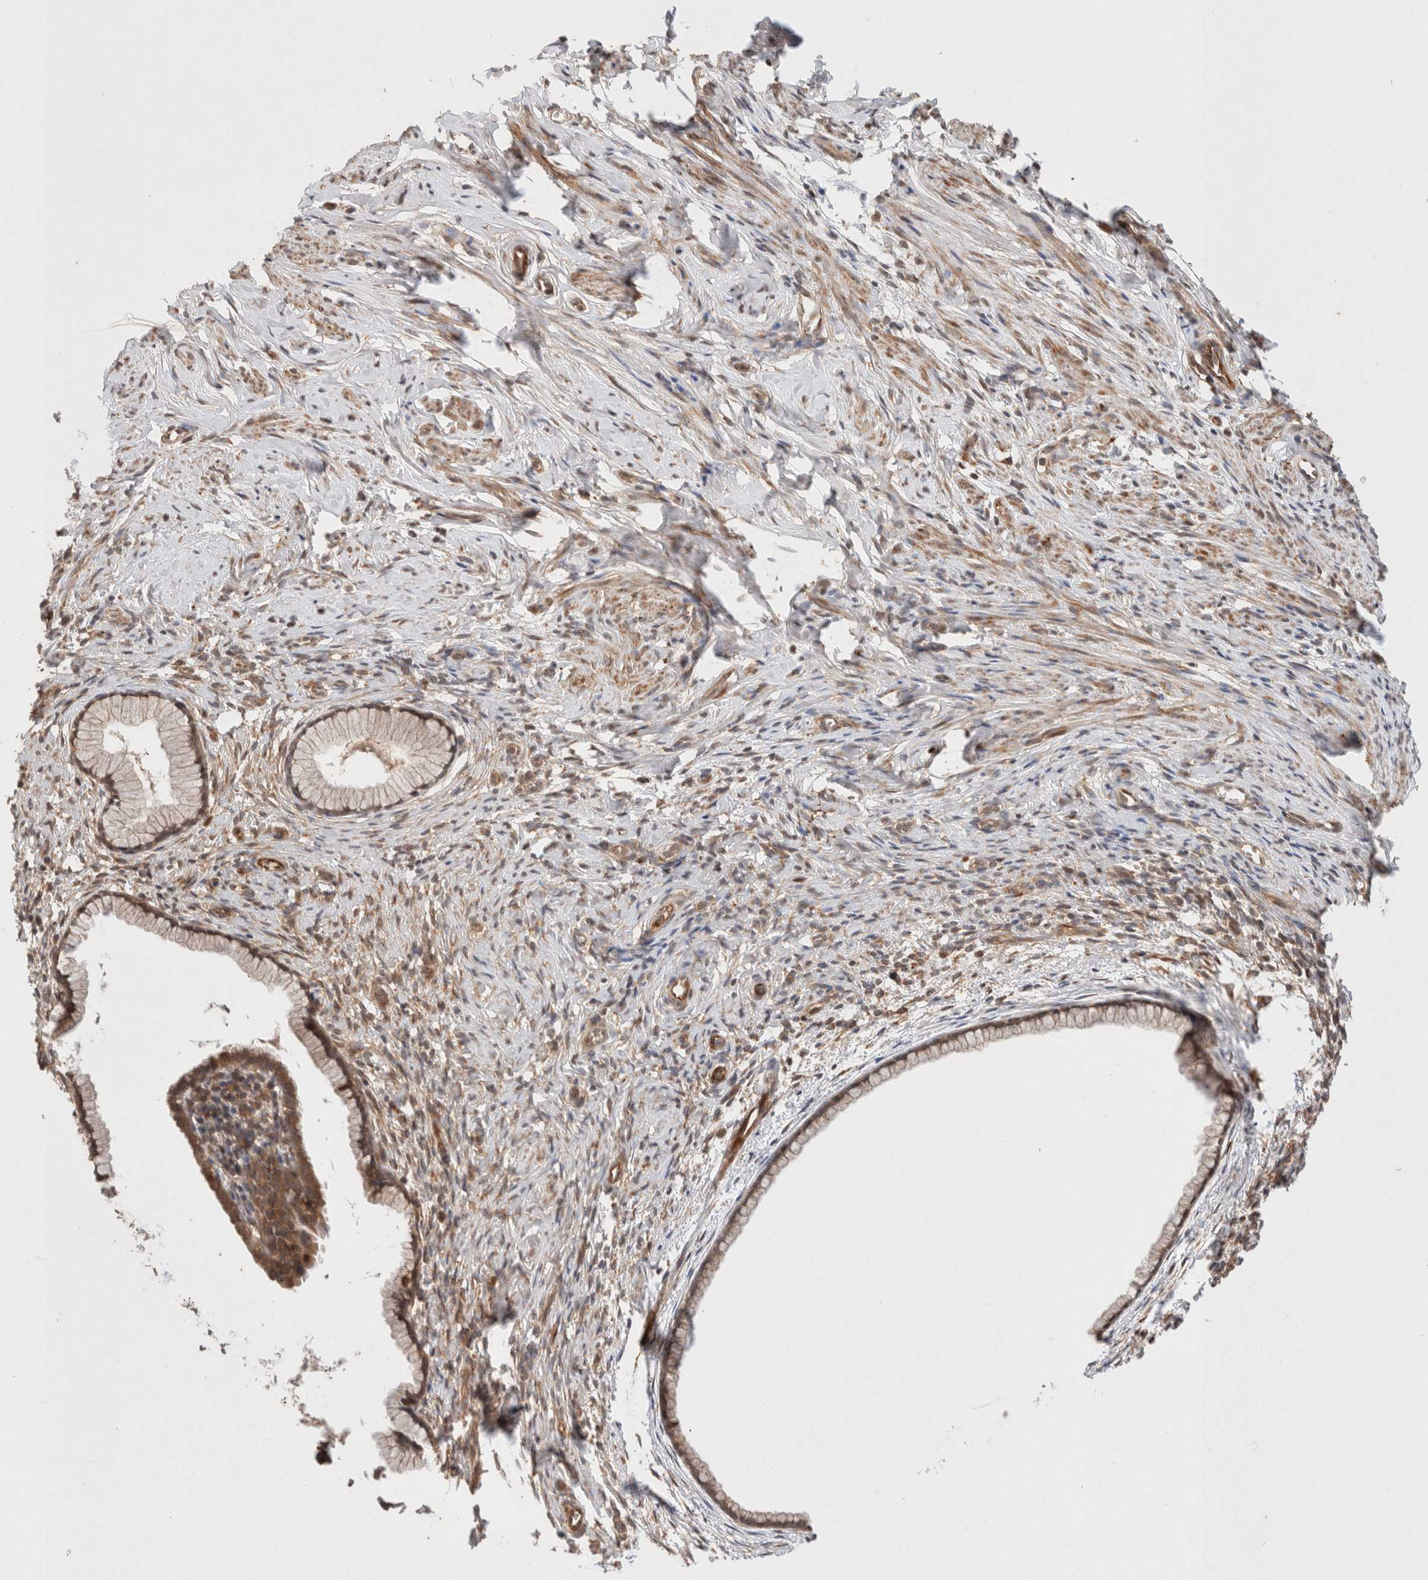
{"staining": {"intensity": "moderate", "quantity": ">75%", "location": "cytoplasmic/membranous"}, "tissue": "cervix", "cell_type": "Glandular cells", "image_type": "normal", "snomed": [{"axis": "morphology", "description": "Normal tissue, NOS"}, {"axis": "topography", "description": "Cervix"}], "caption": "DAB (3,3'-diaminobenzidine) immunohistochemical staining of unremarkable human cervix shows moderate cytoplasmic/membranous protein positivity in about >75% of glandular cells. (DAB (3,3'-diaminobenzidine) IHC with brightfield microscopy, high magnification).", "gene": "KLHL20", "patient": {"sex": "female", "age": 75}}